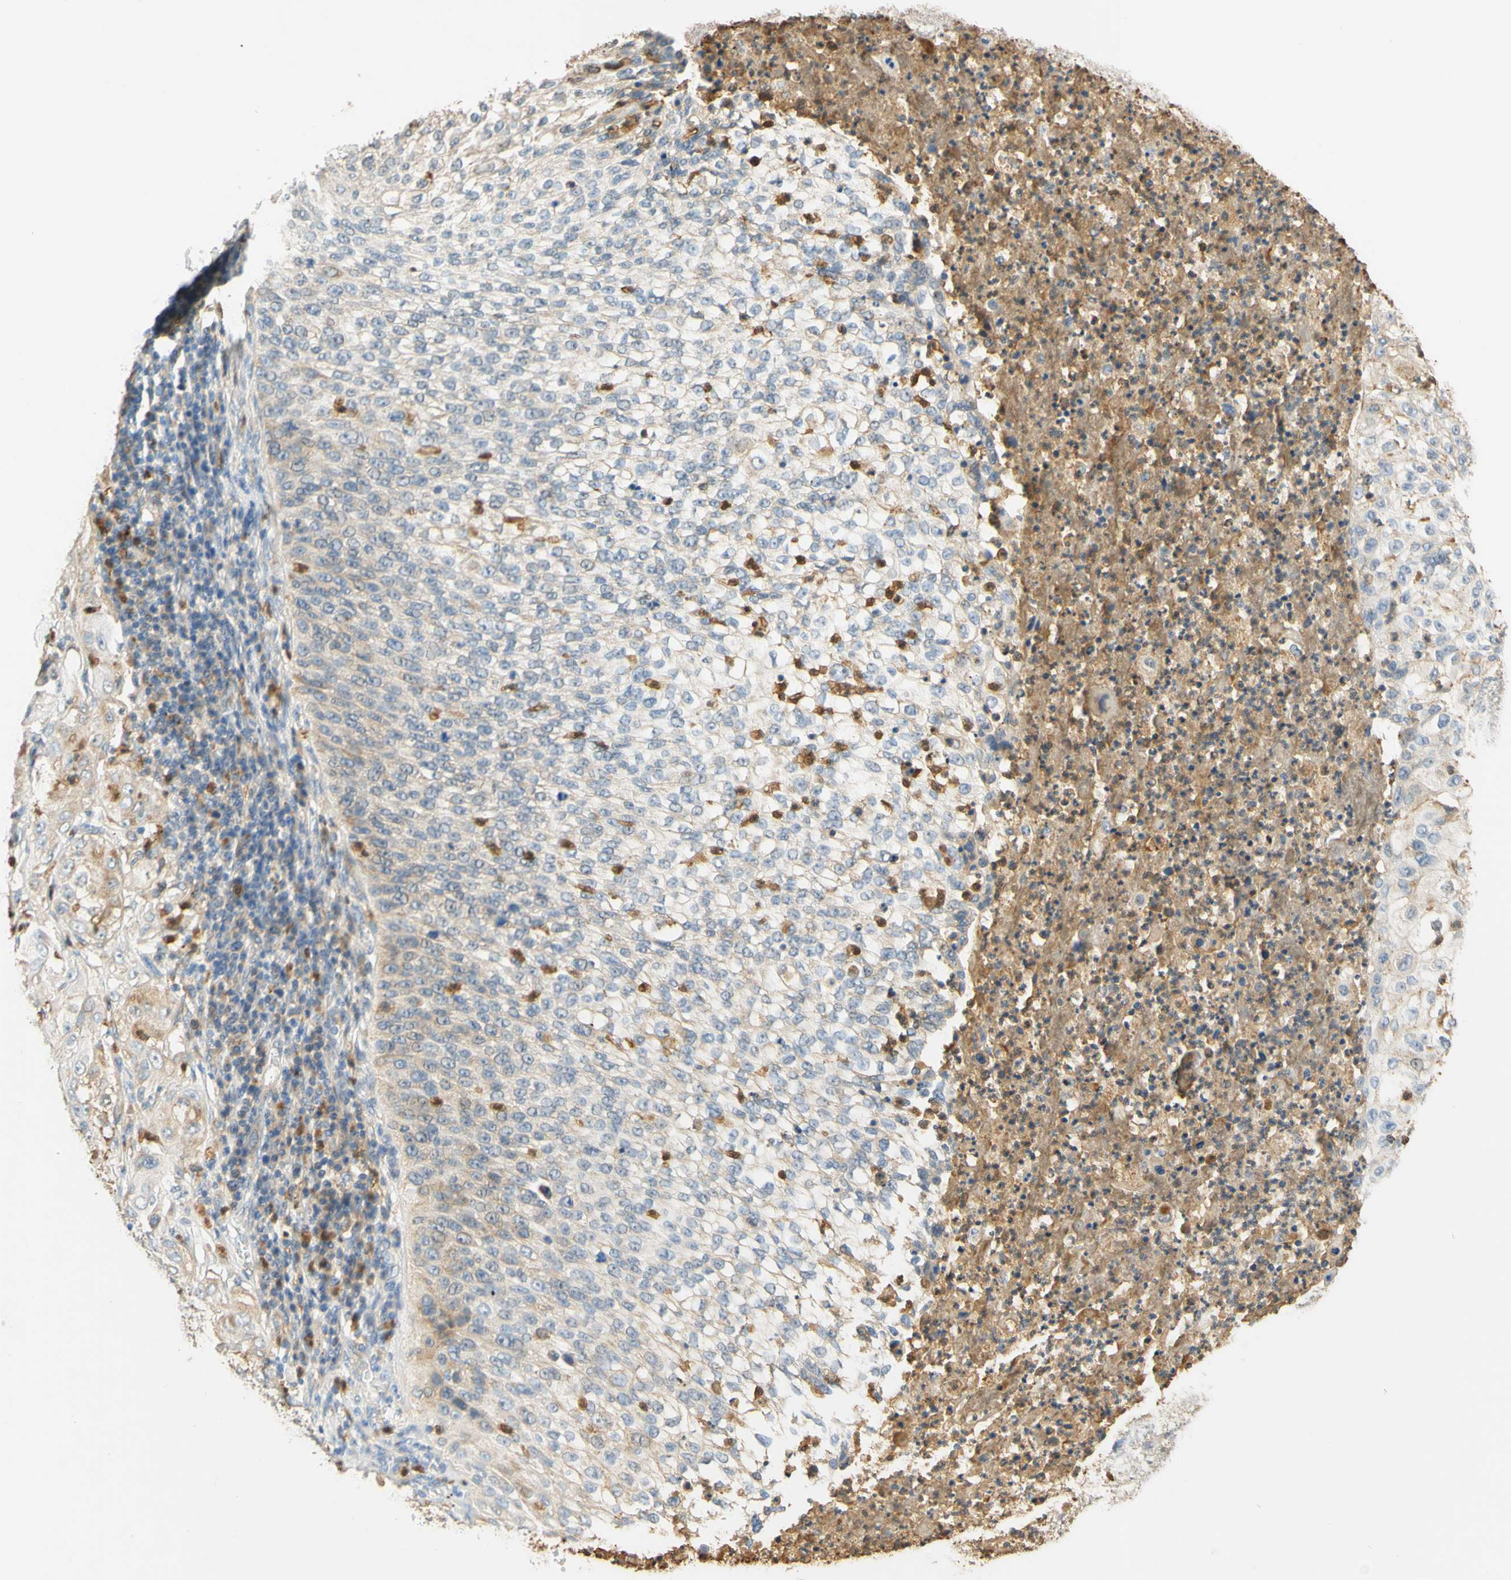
{"staining": {"intensity": "weak", "quantity": "<25%", "location": "cytoplasmic/membranous"}, "tissue": "lung cancer", "cell_type": "Tumor cells", "image_type": "cancer", "snomed": [{"axis": "morphology", "description": "Inflammation, NOS"}, {"axis": "morphology", "description": "Squamous cell carcinoma, NOS"}, {"axis": "topography", "description": "Lymph node"}, {"axis": "topography", "description": "Soft tissue"}, {"axis": "topography", "description": "Lung"}], "caption": "Lung cancer (squamous cell carcinoma) was stained to show a protein in brown. There is no significant positivity in tumor cells.", "gene": "ENTREP2", "patient": {"sex": "male", "age": 66}}